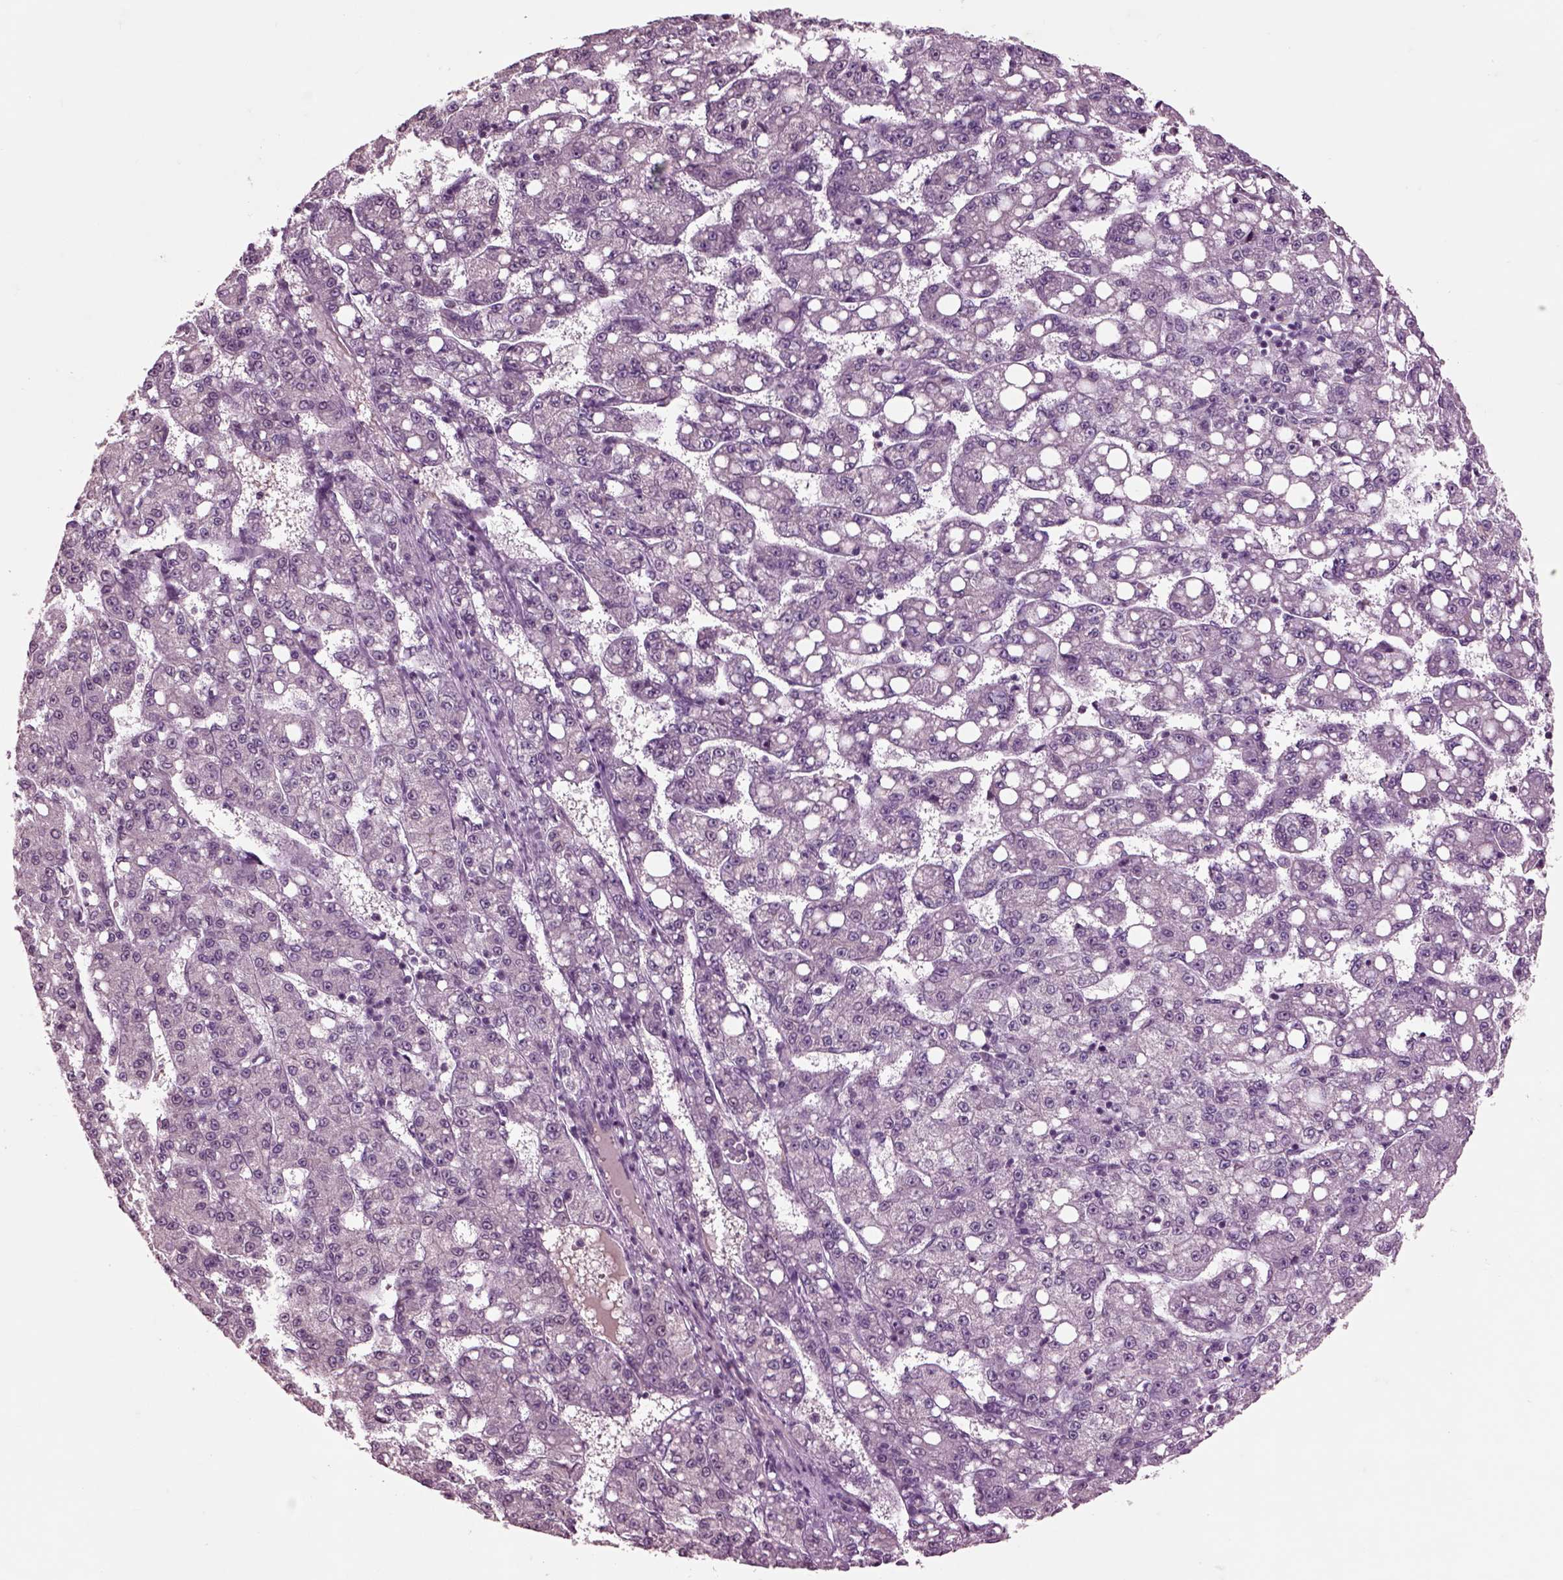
{"staining": {"intensity": "negative", "quantity": "none", "location": "none"}, "tissue": "liver cancer", "cell_type": "Tumor cells", "image_type": "cancer", "snomed": [{"axis": "morphology", "description": "Carcinoma, Hepatocellular, NOS"}, {"axis": "topography", "description": "Liver"}], "caption": "The immunohistochemistry photomicrograph has no significant expression in tumor cells of liver cancer (hepatocellular carcinoma) tissue.", "gene": "CHGB", "patient": {"sex": "female", "age": 65}}